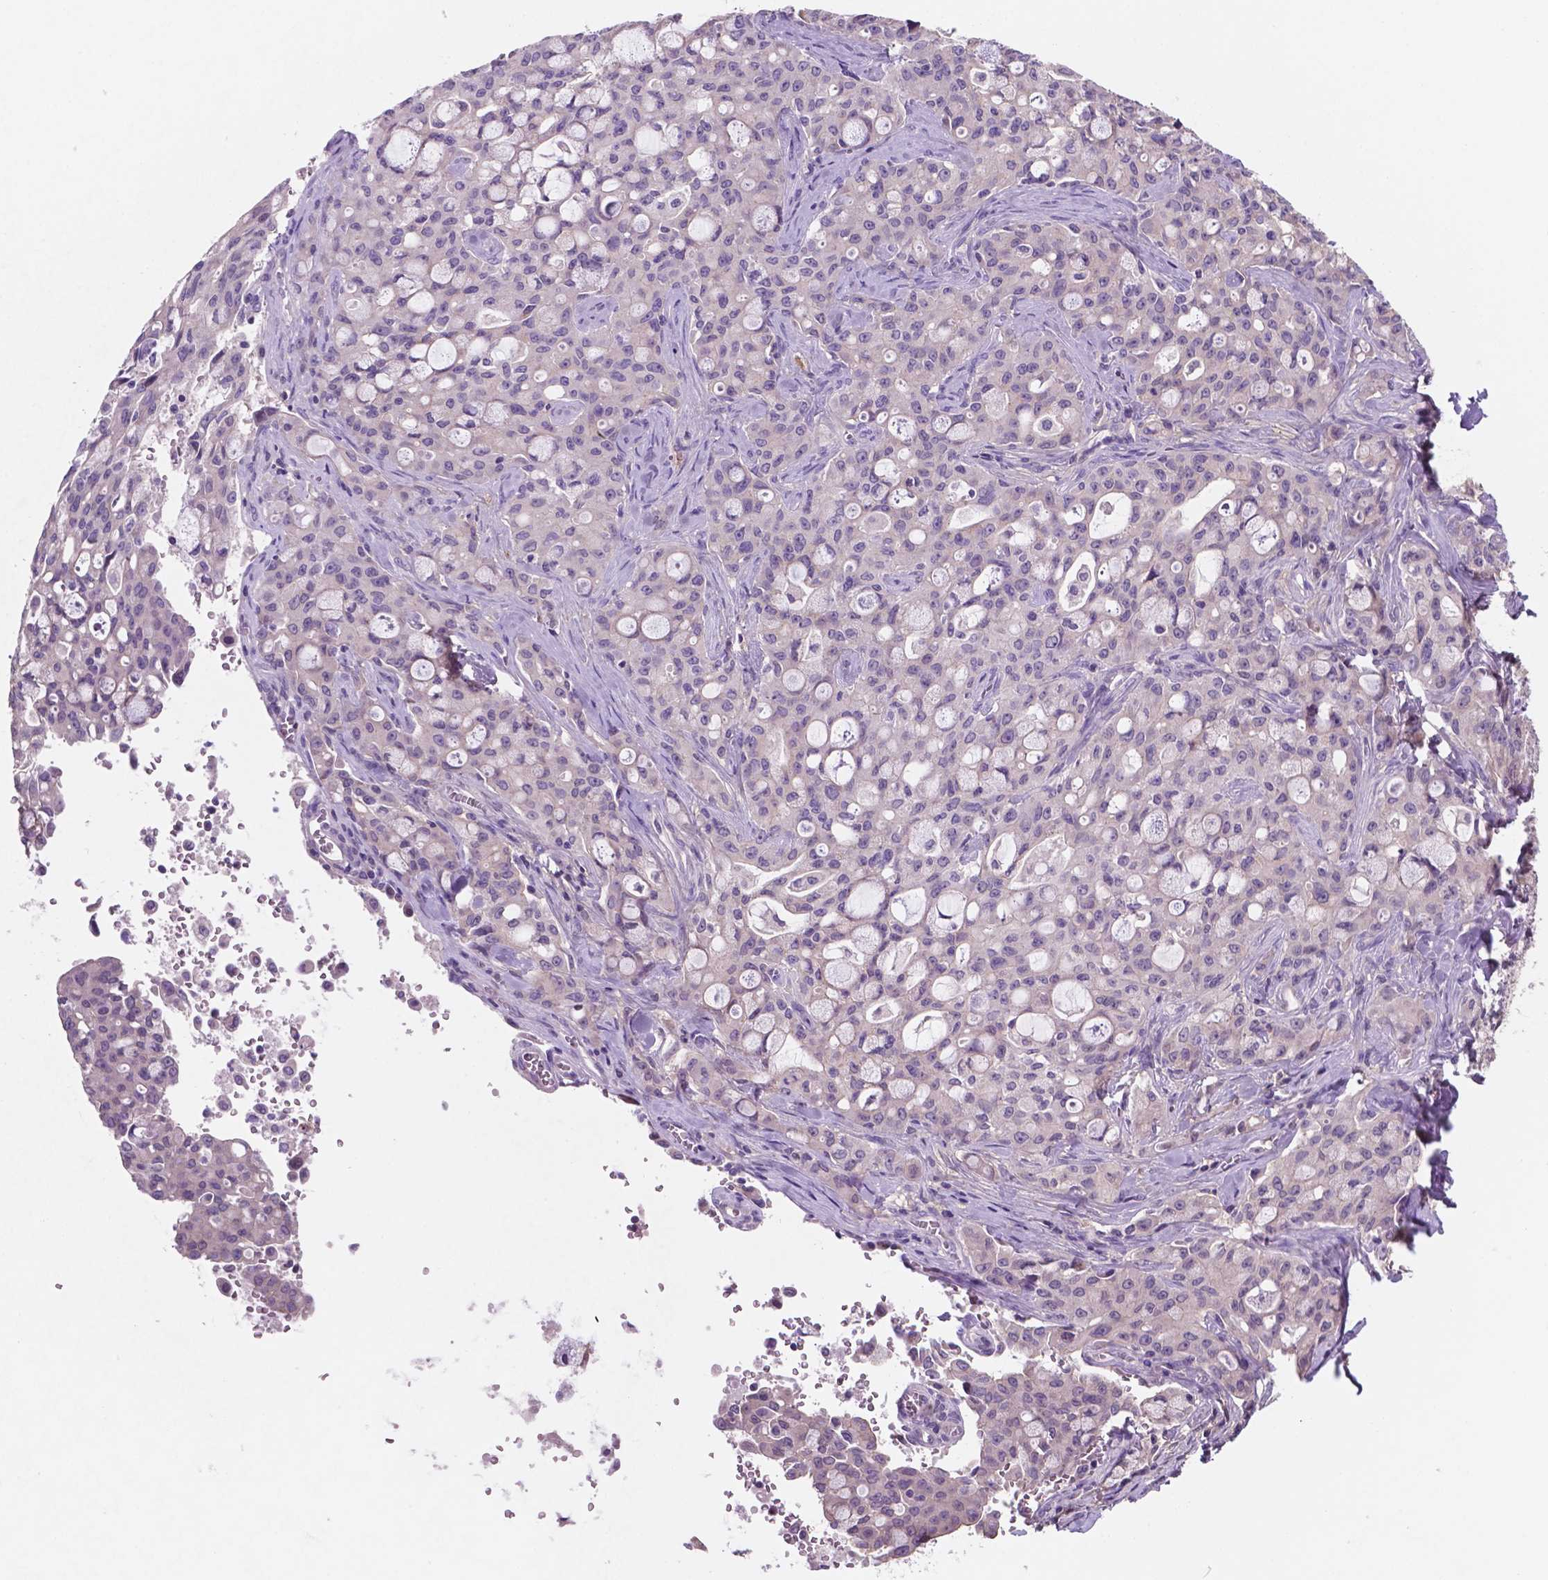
{"staining": {"intensity": "negative", "quantity": "none", "location": "none"}, "tissue": "lung cancer", "cell_type": "Tumor cells", "image_type": "cancer", "snomed": [{"axis": "morphology", "description": "Adenocarcinoma, NOS"}, {"axis": "topography", "description": "Lung"}], "caption": "High magnification brightfield microscopy of lung cancer stained with DAB (3,3'-diaminobenzidine) (brown) and counterstained with hematoxylin (blue): tumor cells show no significant expression.", "gene": "MKRN2OS", "patient": {"sex": "female", "age": 44}}